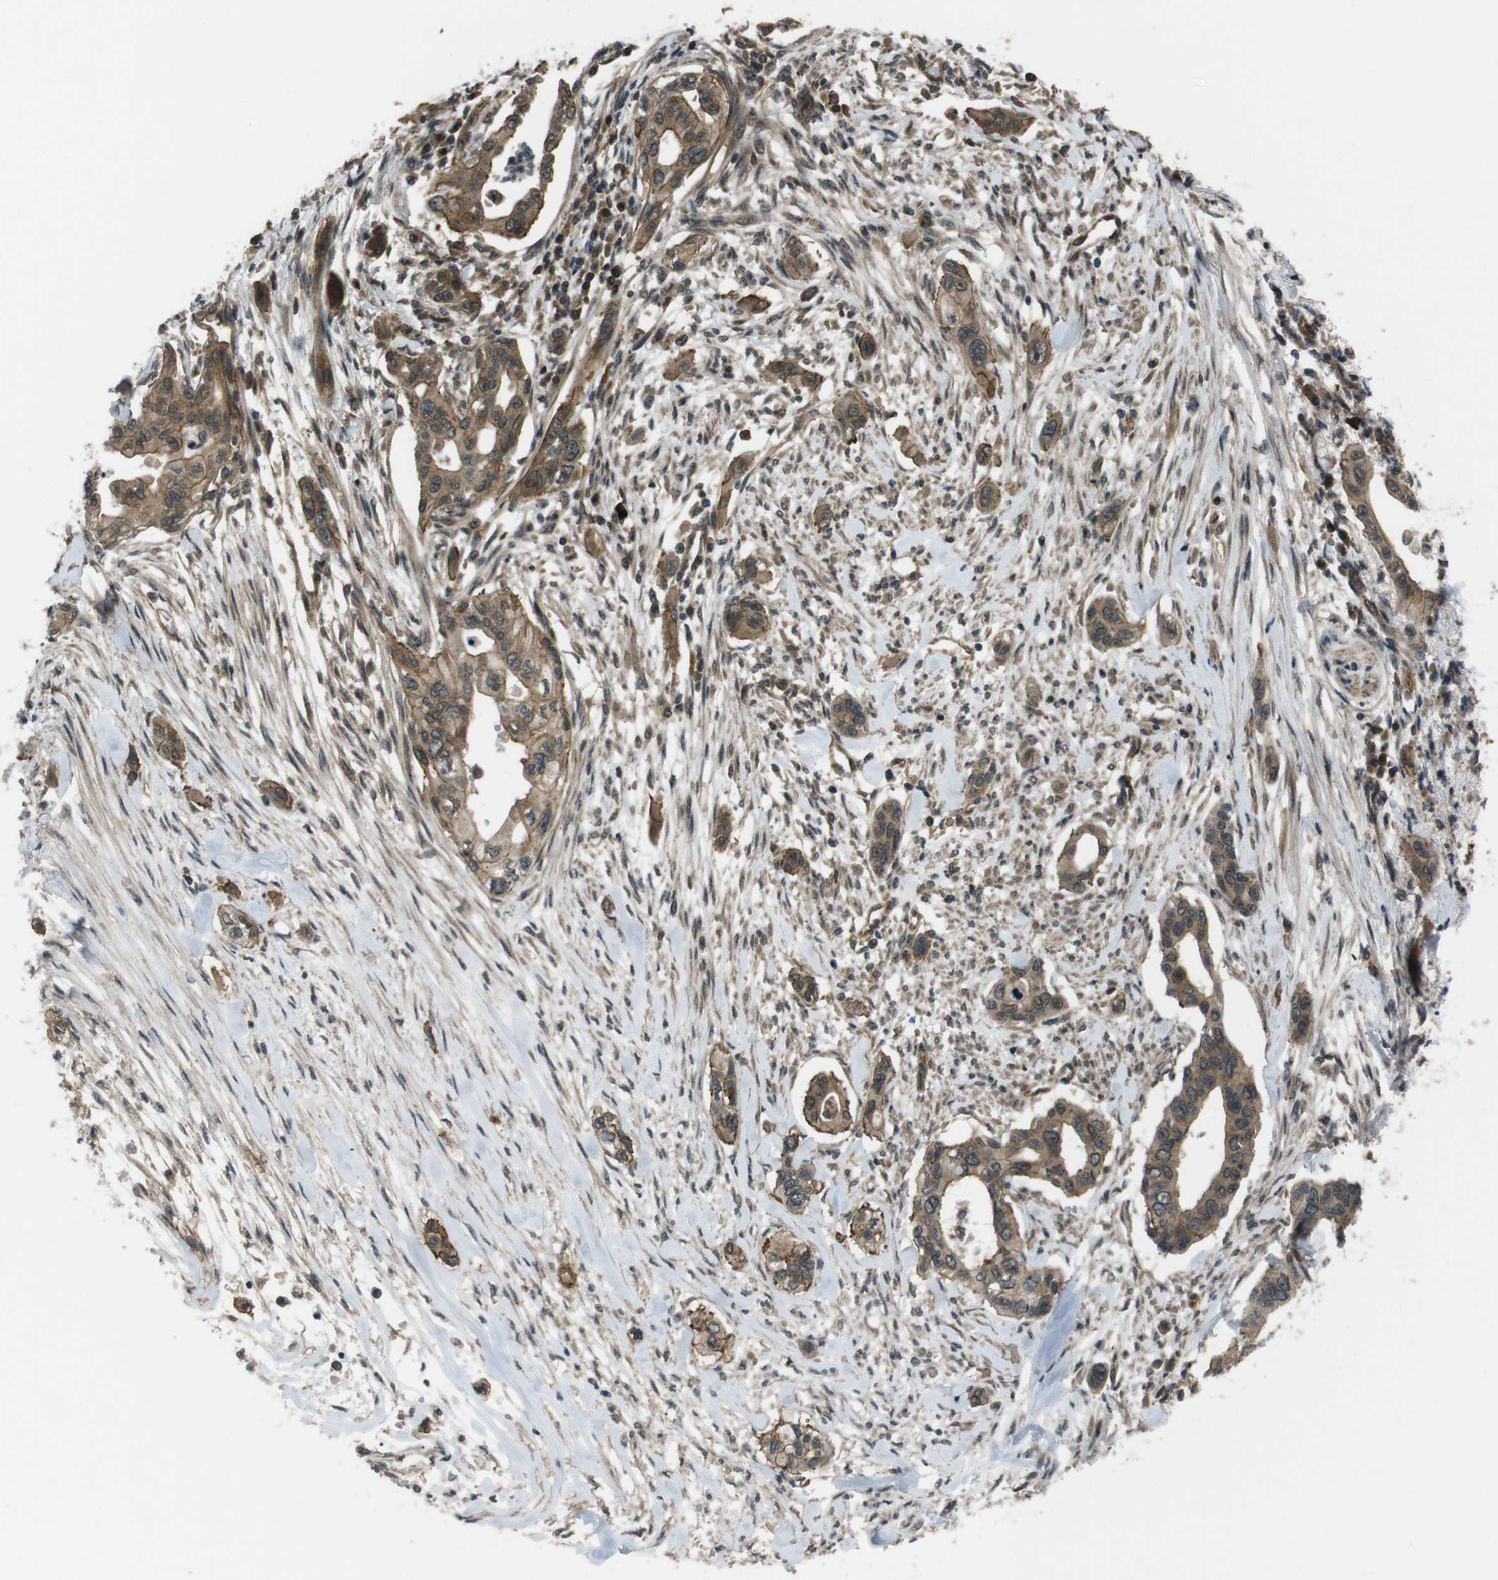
{"staining": {"intensity": "moderate", "quantity": ">75%", "location": "cytoplasmic/membranous,nuclear"}, "tissue": "pancreatic cancer", "cell_type": "Tumor cells", "image_type": "cancer", "snomed": [{"axis": "morphology", "description": "Adenocarcinoma, NOS"}, {"axis": "topography", "description": "Pancreas"}], "caption": "The histopathology image demonstrates immunohistochemical staining of adenocarcinoma (pancreatic). There is moderate cytoplasmic/membranous and nuclear staining is seen in about >75% of tumor cells. (DAB (3,3'-diaminobenzidine) IHC with brightfield microscopy, high magnification).", "gene": "TIAM2", "patient": {"sex": "female", "age": 60}}